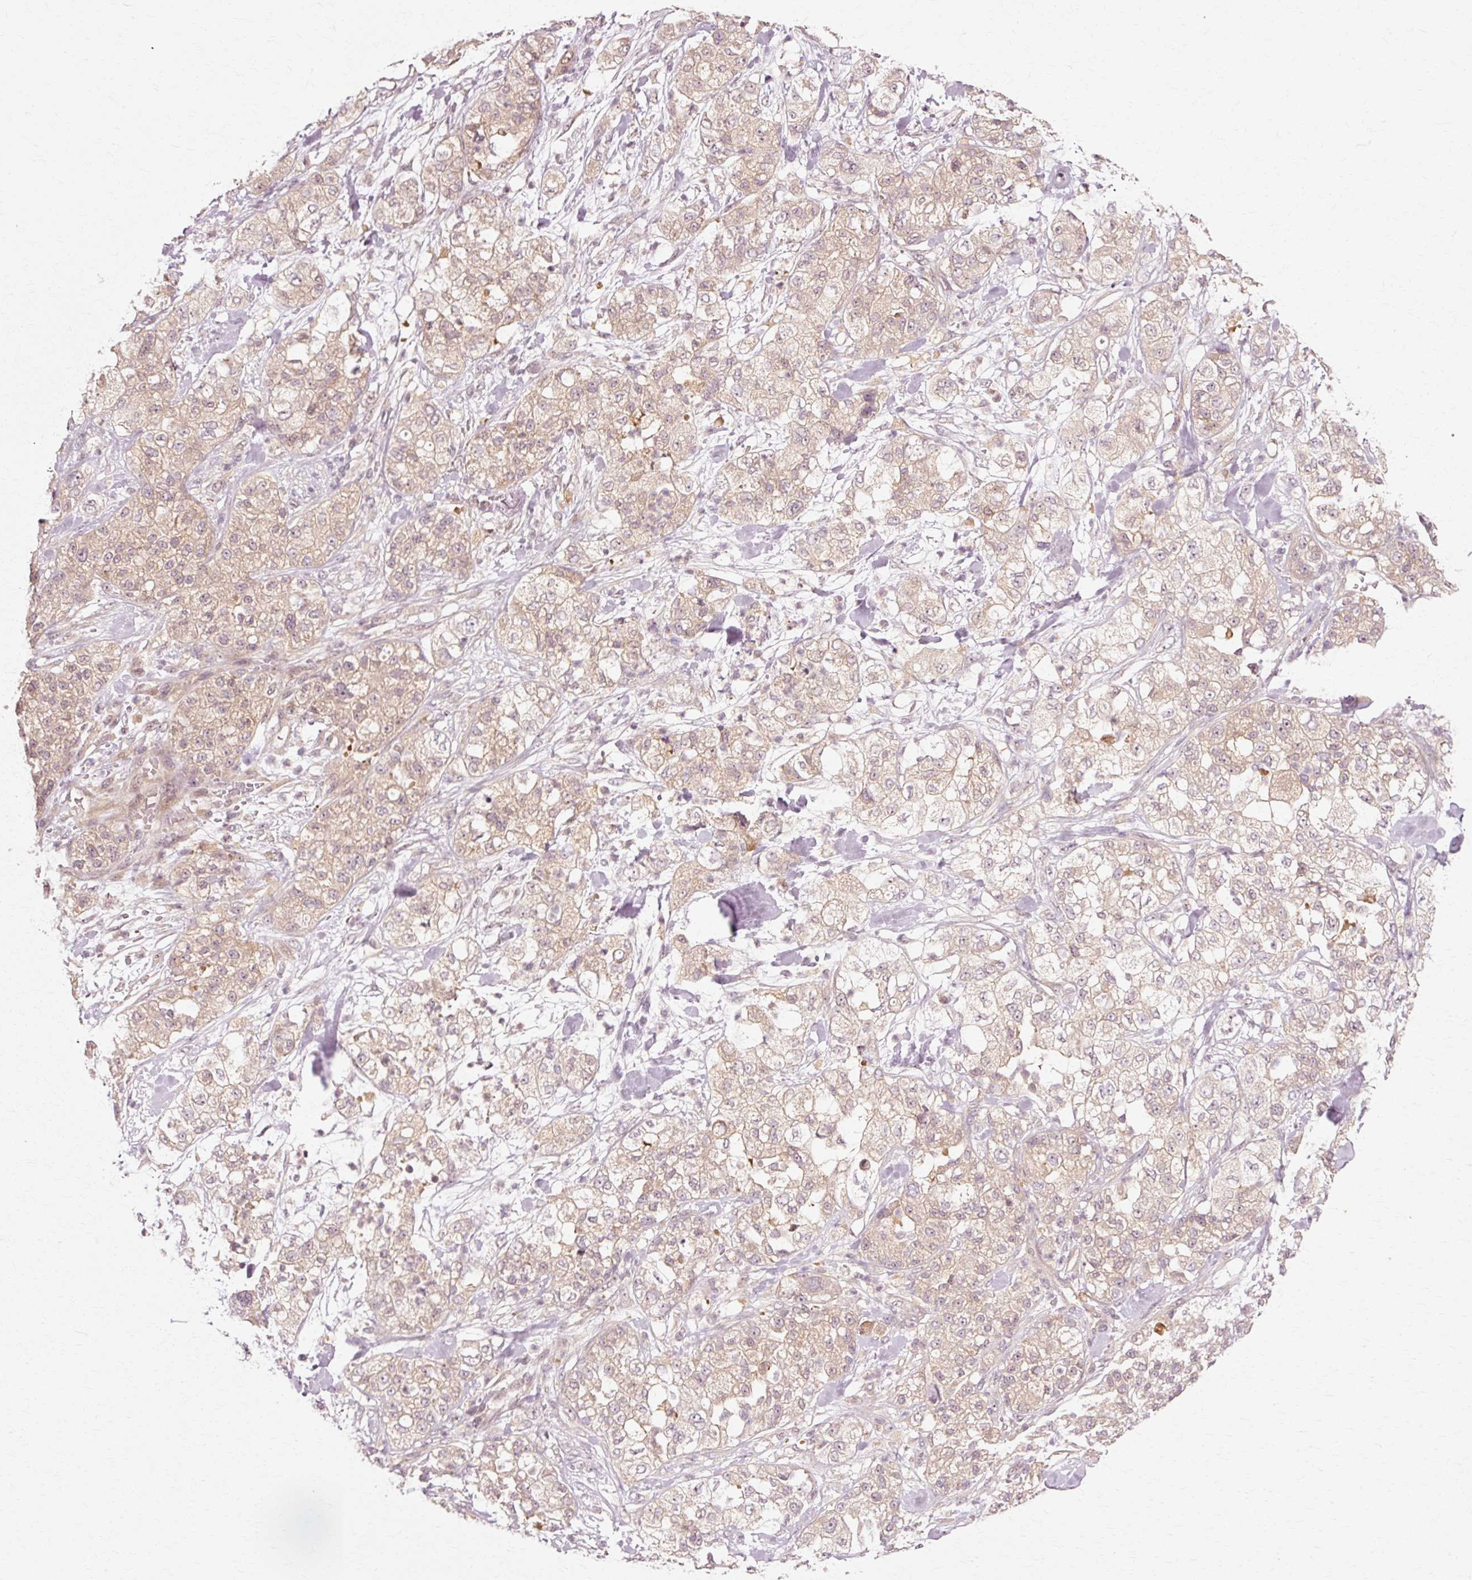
{"staining": {"intensity": "weak", "quantity": ">75%", "location": "cytoplasmic/membranous"}, "tissue": "pancreatic cancer", "cell_type": "Tumor cells", "image_type": "cancer", "snomed": [{"axis": "morphology", "description": "Adenocarcinoma, NOS"}, {"axis": "topography", "description": "Pancreas"}], "caption": "Immunohistochemistry (IHC) (DAB) staining of pancreatic adenocarcinoma shows weak cytoplasmic/membranous protein staining in approximately >75% of tumor cells. (brown staining indicates protein expression, while blue staining denotes nuclei).", "gene": "RGPD5", "patient": {"sex": "female", "age": 78}}